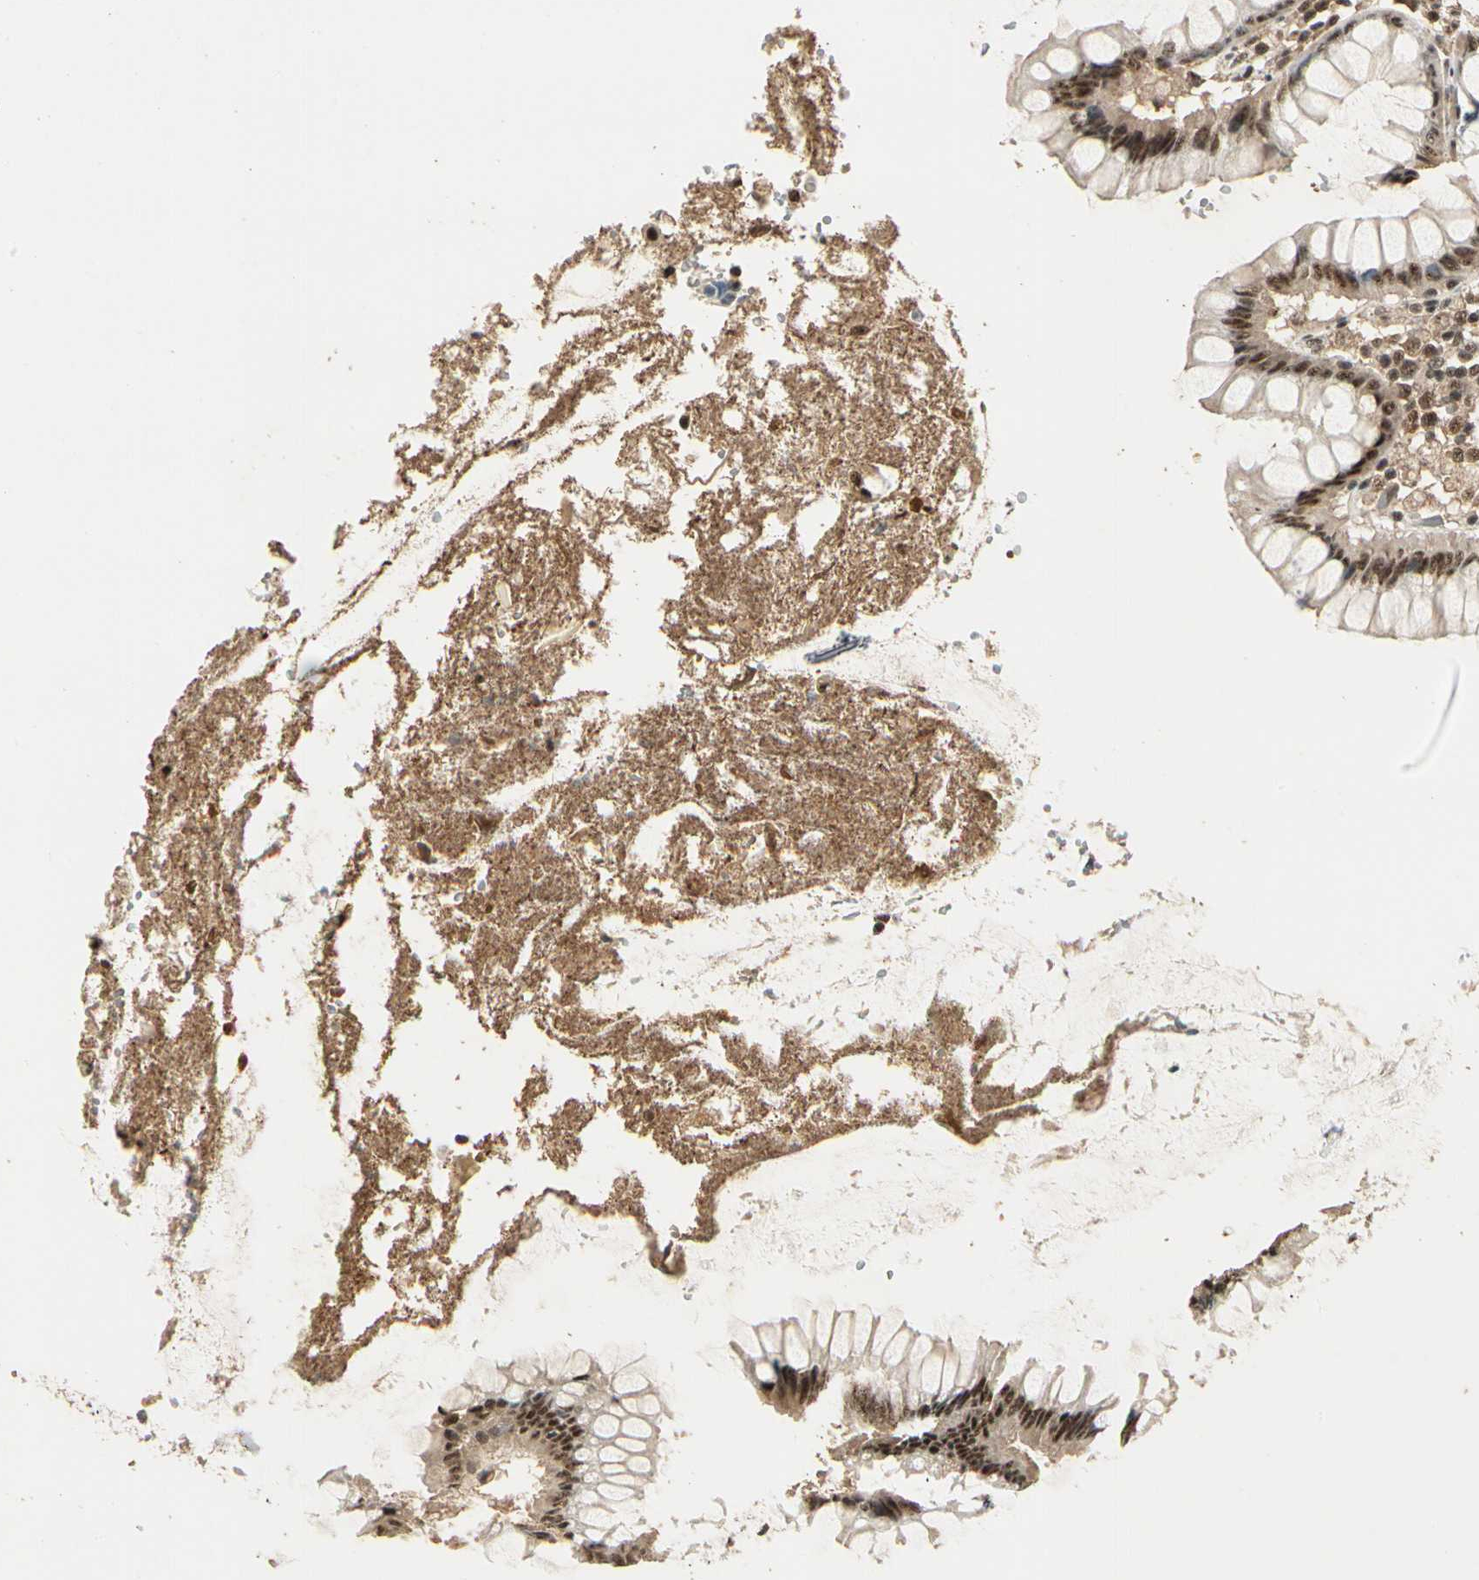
{"staining": {"intensity": "moderate", "quantity": ">75%", "location": "nuclear"}, "tissue": "colon", "cell_type": "Endothelial cells", "image_type": "normal", "snomed": [{"axis": "morphology", "description": "Normal tissue, NOS"}, {"axis": "topography", "description": "Colon"}], "caption": "Protein staining shows moderate nuclear staining in about >75% of endothelial cells in unremarkable colon.", "gene": "RBM25", "patient": {"sex": "female", "age": 46}}